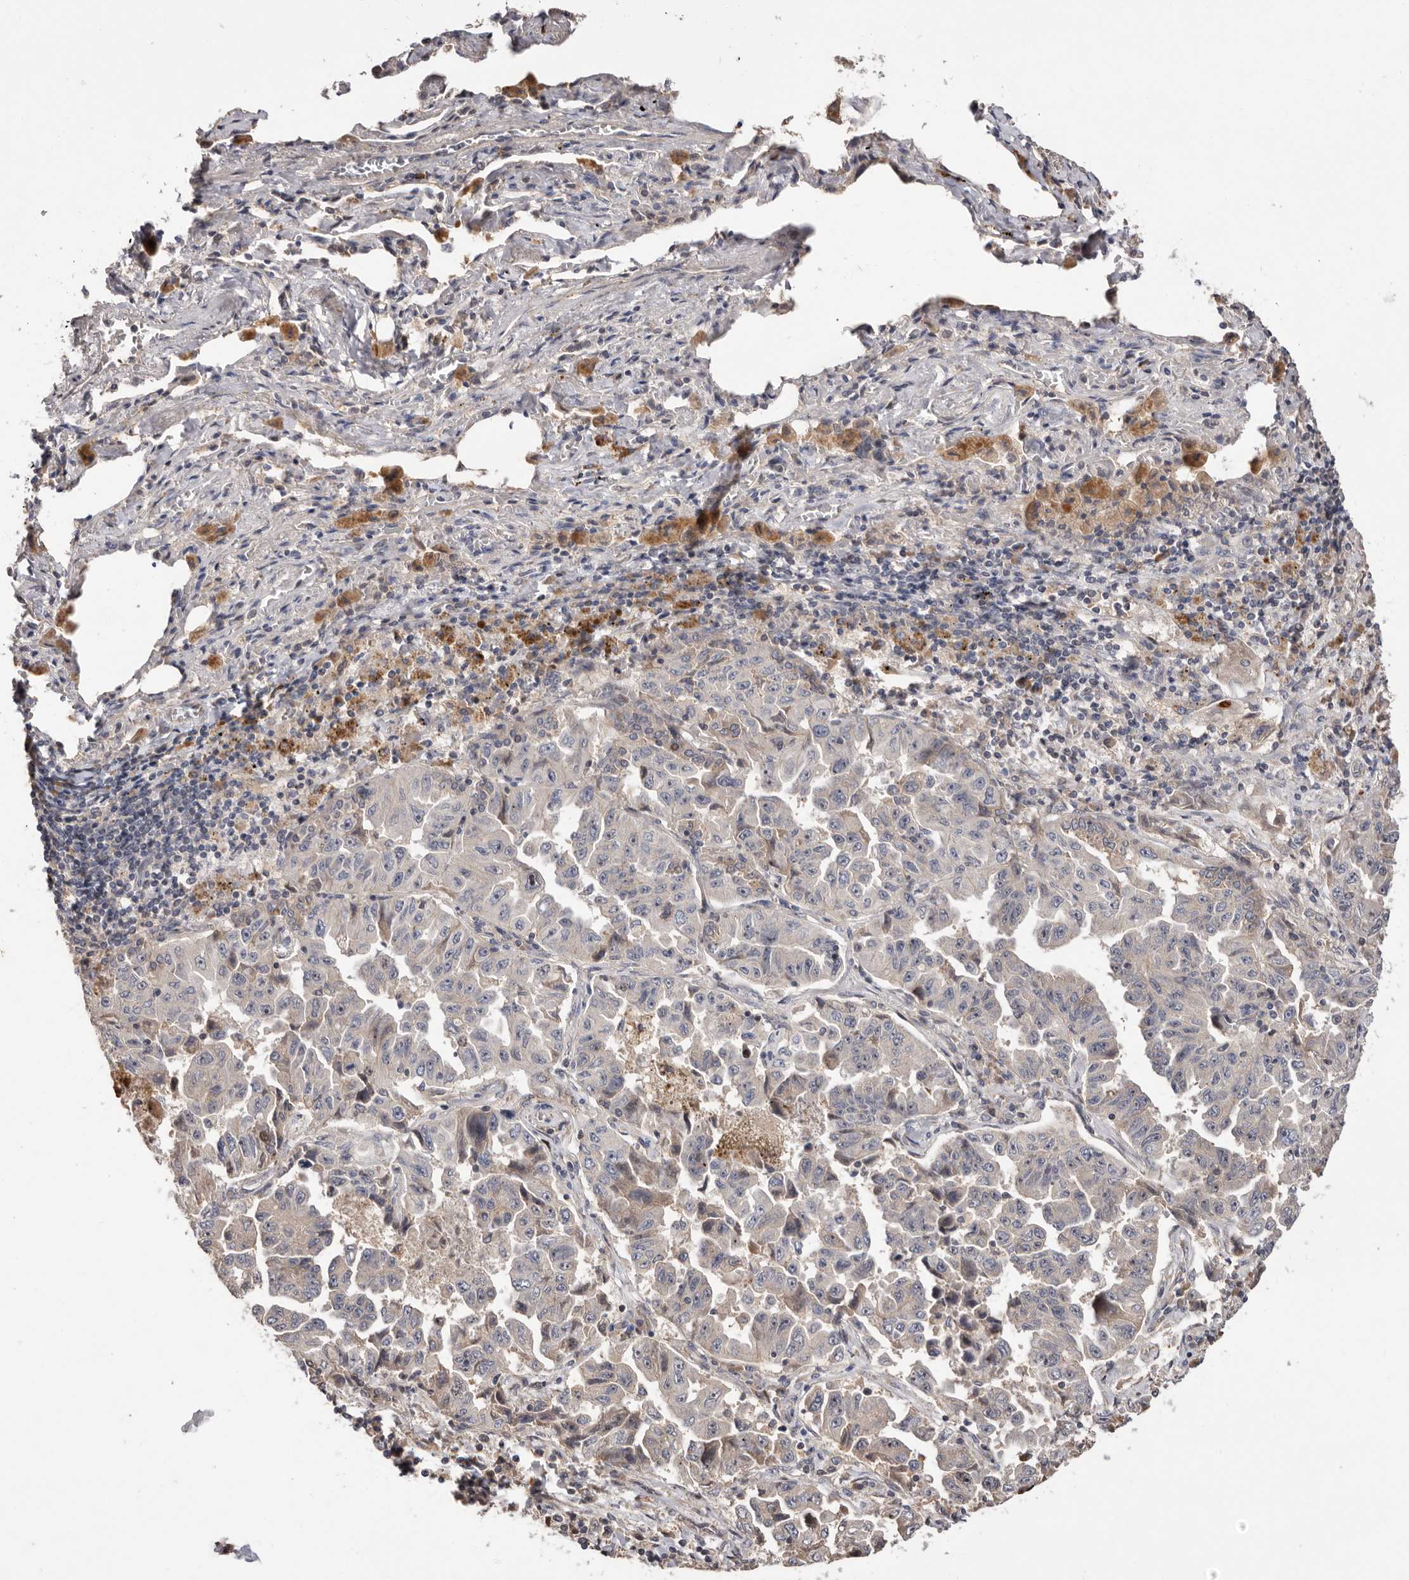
{"staining": {"intensity": "weak", "quantity": "<25%", "location": "cytoplasmic/membranous"}, "tissue": "lung cancer", "cell_type": "Tumor cells", "image_type": "cancer", "snomed": [{"axis": "morphology", "description": "Adenocarcinoma, NOS"}, {"axis": "topography", "description": "Lung"}], "caption": "Immunohistochemical staining of human lung cancer (adenocarcinoma) exhibits no significant expression in tumor cells. Nuclei are stained in blue.", "gene": "DOP1A", "patient": {"sex": "female", "age": 51}}